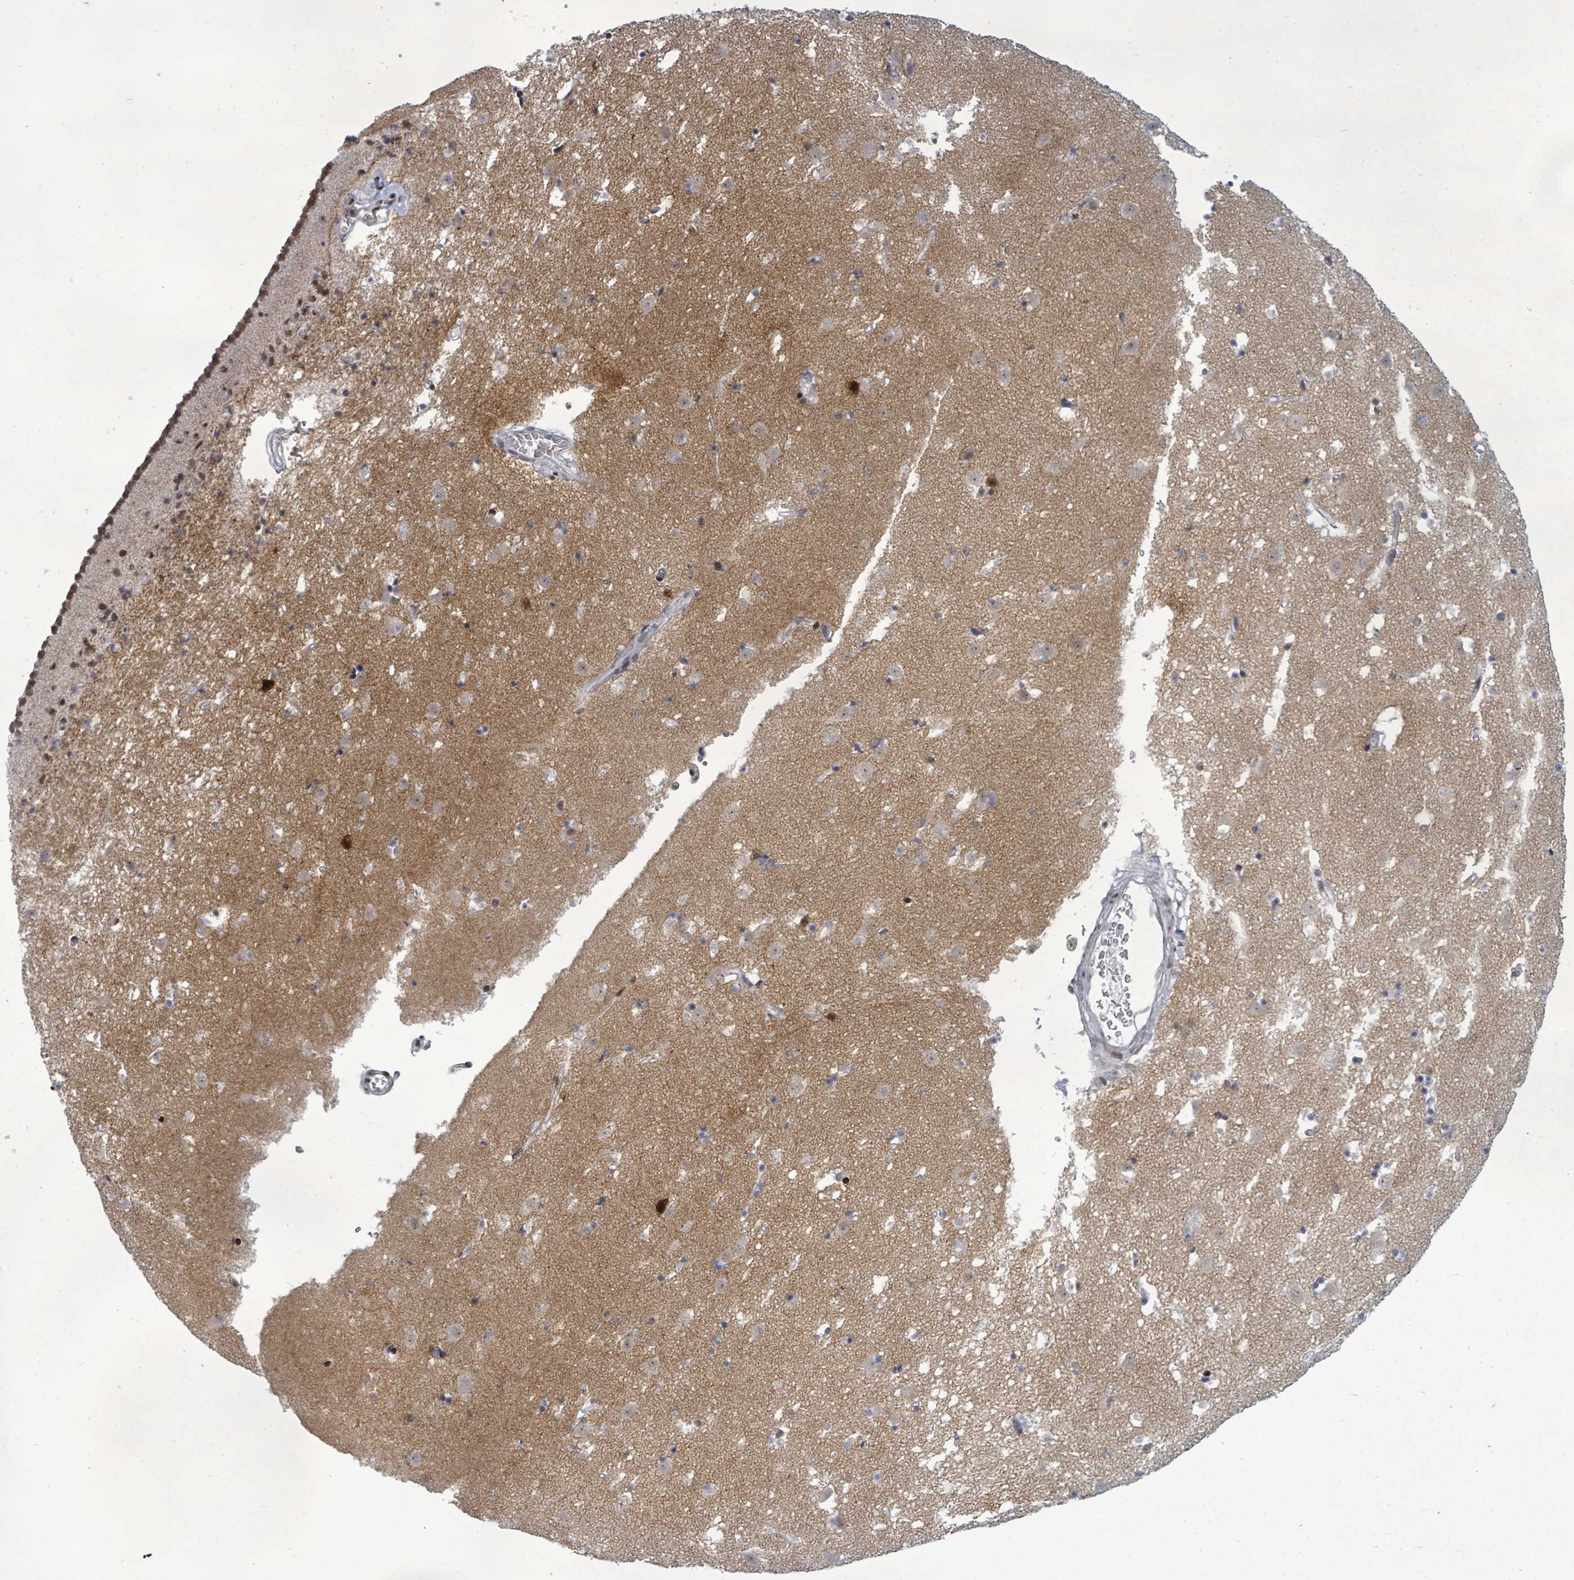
{"staining": {"intensity": "moderate", "quantity": "<25%", "location": "cytoplasmic/membranous,nuclear"}, "tissue": "caudate", "cell_type": "Glial cells", "image_type": "normal", "snomed": [{"axis": "morphology", "description": "Normal tissue, NOS"}, {"axis": "topography", "description": "Lateral ventricle wall"}], "caption": "High-power microscopy captured an immunohistochemistry photomicrograph of normal caudate, revealing moderate cytoplasmic/membranous,nuclear staining in approximately <25% of glial cells.", "gene": "BIVM", "patient": {"sex": "male", "age": 58}}